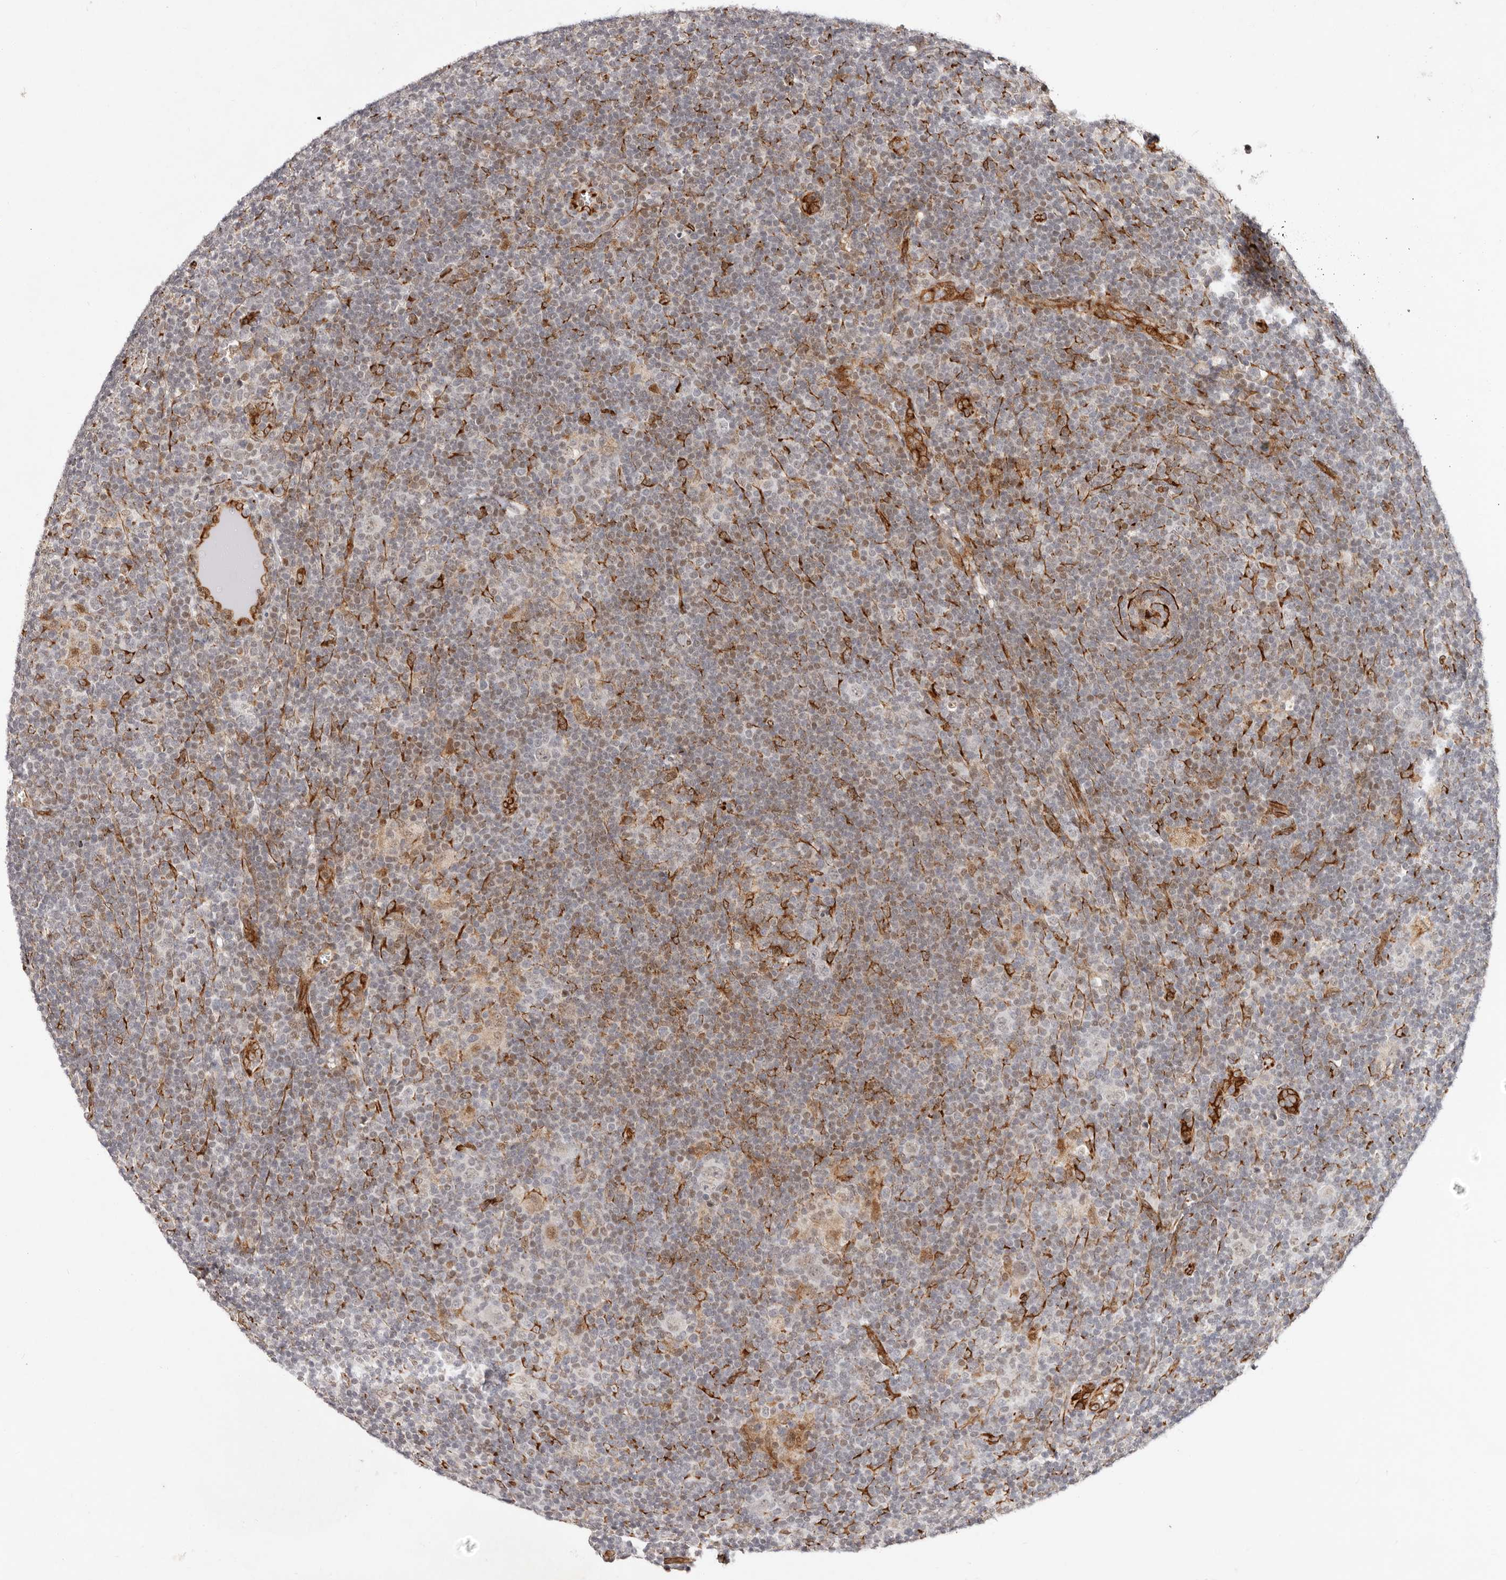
{"staining": {"intensity": "weak", "quantity": "<25%", "location": "nuclear"}, "tissue": "lymphoma", "cell_type": "Tumor cells", "image_type": "cancer", "snomed": [{"axis": "morphology", "description": "Hodgkin's disease, NOS"}, {"axis": "topography", "description": "Lymph node"}], "caption": "Micrograph shows no significant protein expression in tumor cells of lymphoma.", "gene": "BCL2L15", "patient": {"sex": "female", "age": 57}}